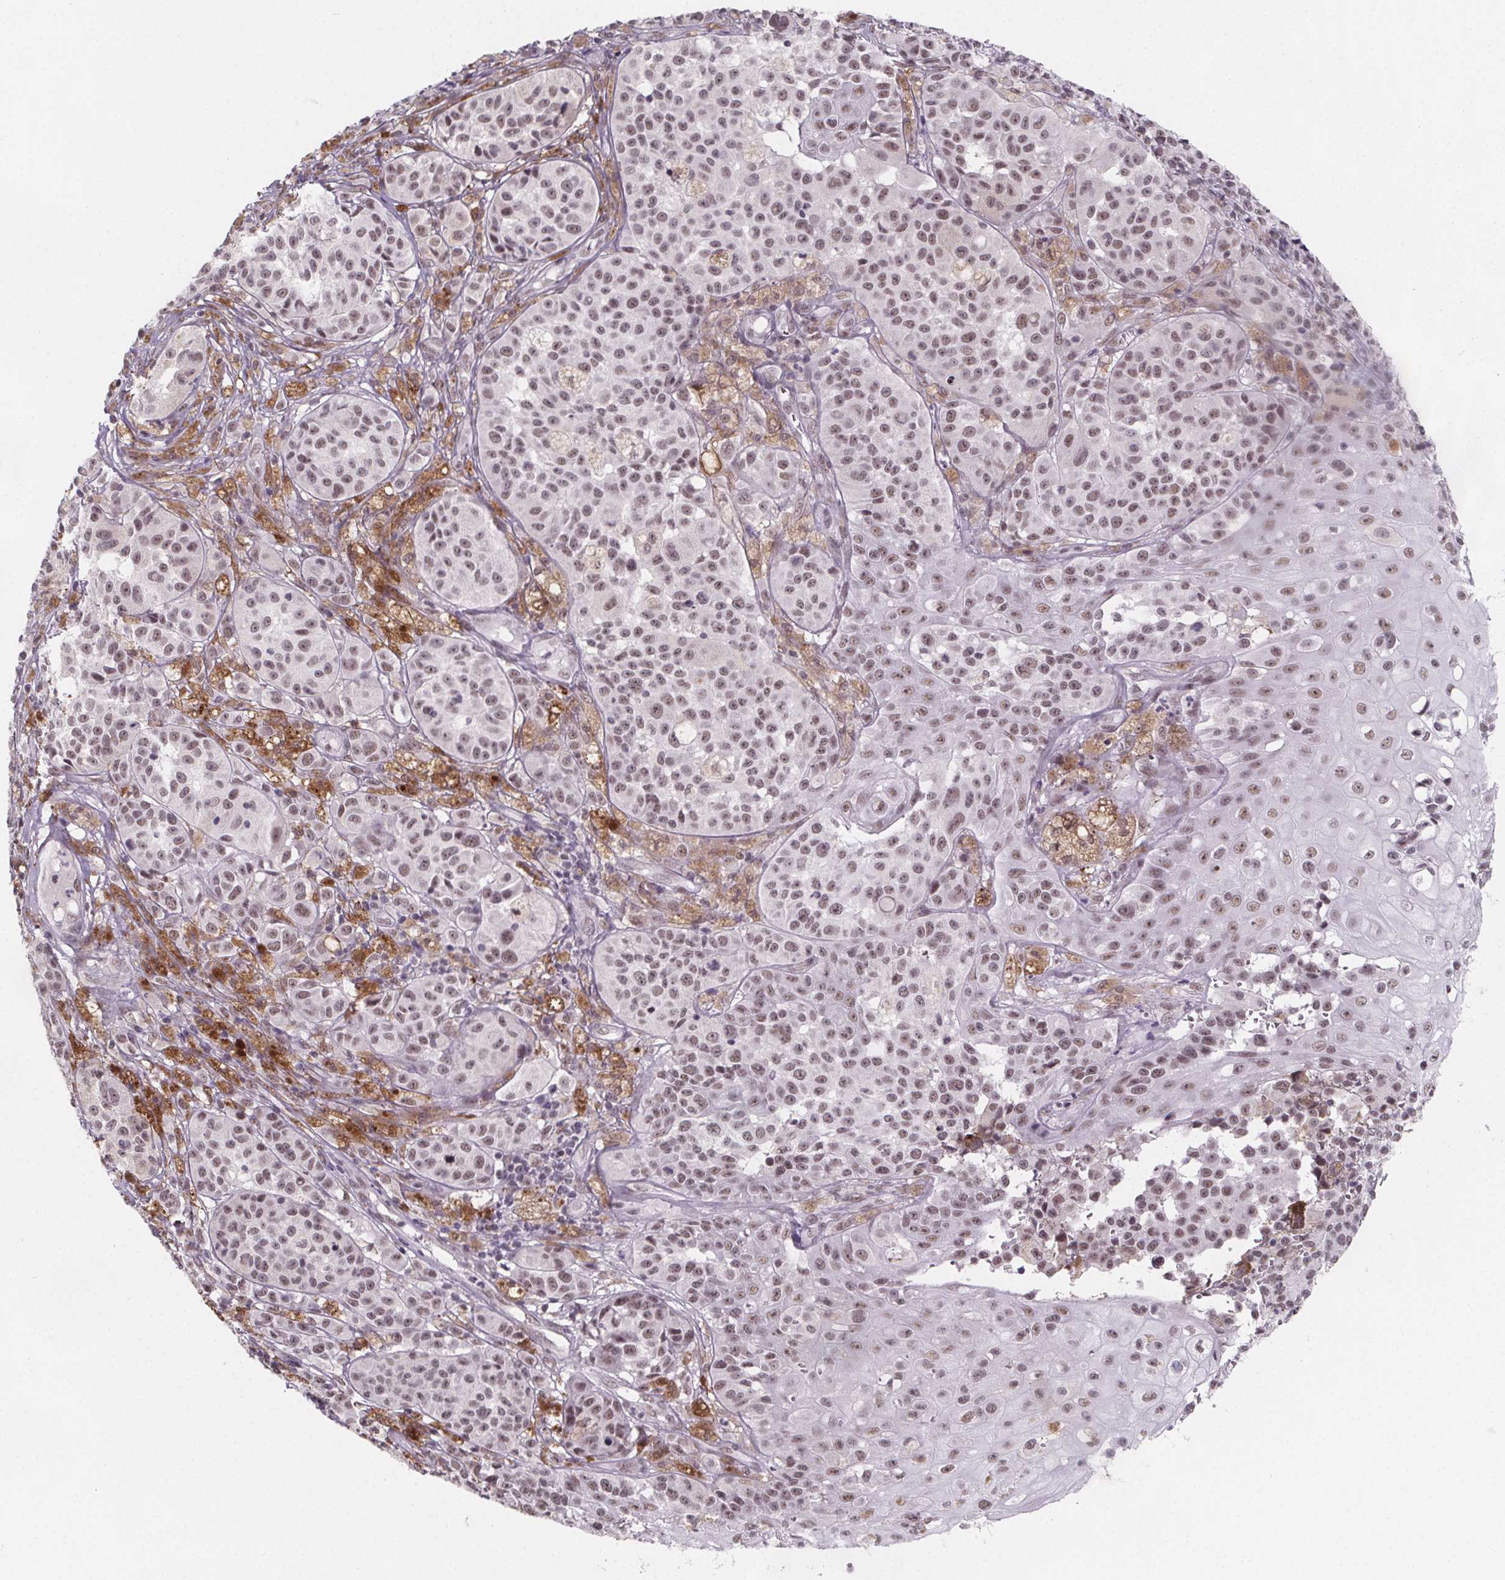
{"staining": {"intensity": "moderate", "quantity": ">75%", "location": "nuclear"}, "tissue": "melanoma", "cell_type": "Tumor cells", "image_type": "cancer", "snomed": [{"axis": "morphology", "description": "Malignant melanoma, NOS"}, {"axis": "topography", "description": "Skin"}], "caption": "Immunohistochemical staining of malignant melanoma demonstrates moderate nuclear protein staining in approximately >75% of tumor cells. (DAB (3,3'-diaminobenzidine) IHC, brown staining for protein, blue staining for nuclei).", "gene": "ZNF572", "patient": {"sex": "female", "age": 58}}